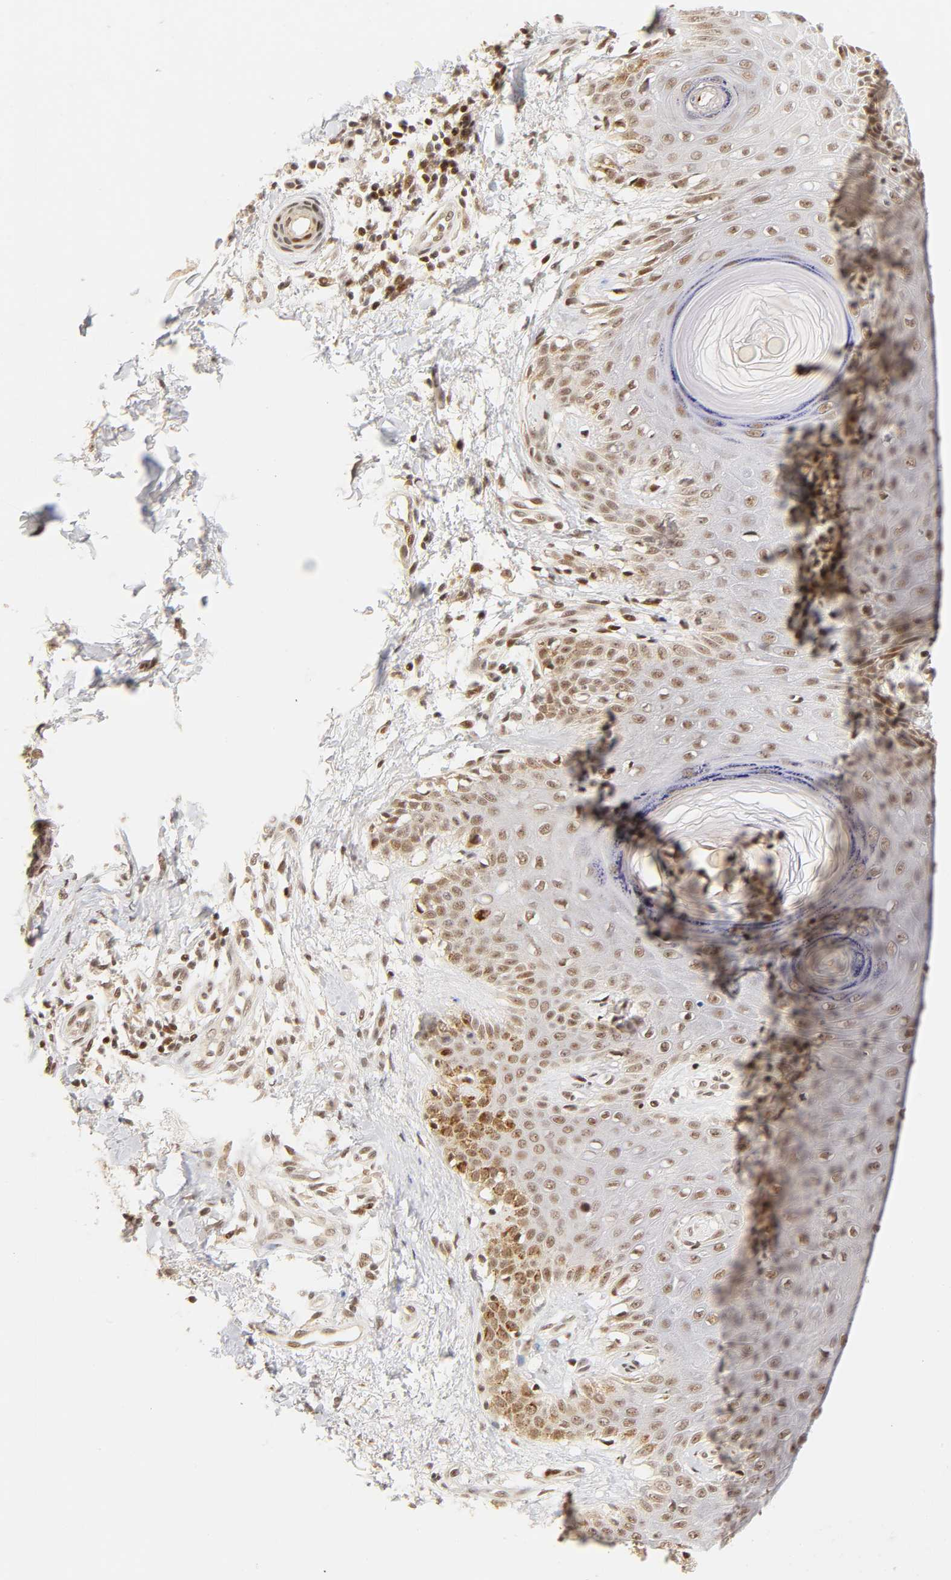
{"staining": {"intensity": "weak", "quantity": "25%-75%", "location": "cytoplasmic/membranous,nuclear"}, "tissue": "skin cancer", "cell_type": "Tumor cells", "image_type": "cancer", "snomed": [{"axis": "morphology", "description": "Basal cell carcinoma"}, {"axis": "topography", "description": "Skin"}], "caption": "Immunohistochemistry (DAB) staining of skin cancer exhibits weak cytoplasmic/membranous and nuclear protein expression in about 25%-75% of tumor cells.", "gene": "TAF10", "patient": {"sex": "male", "age": 67}}